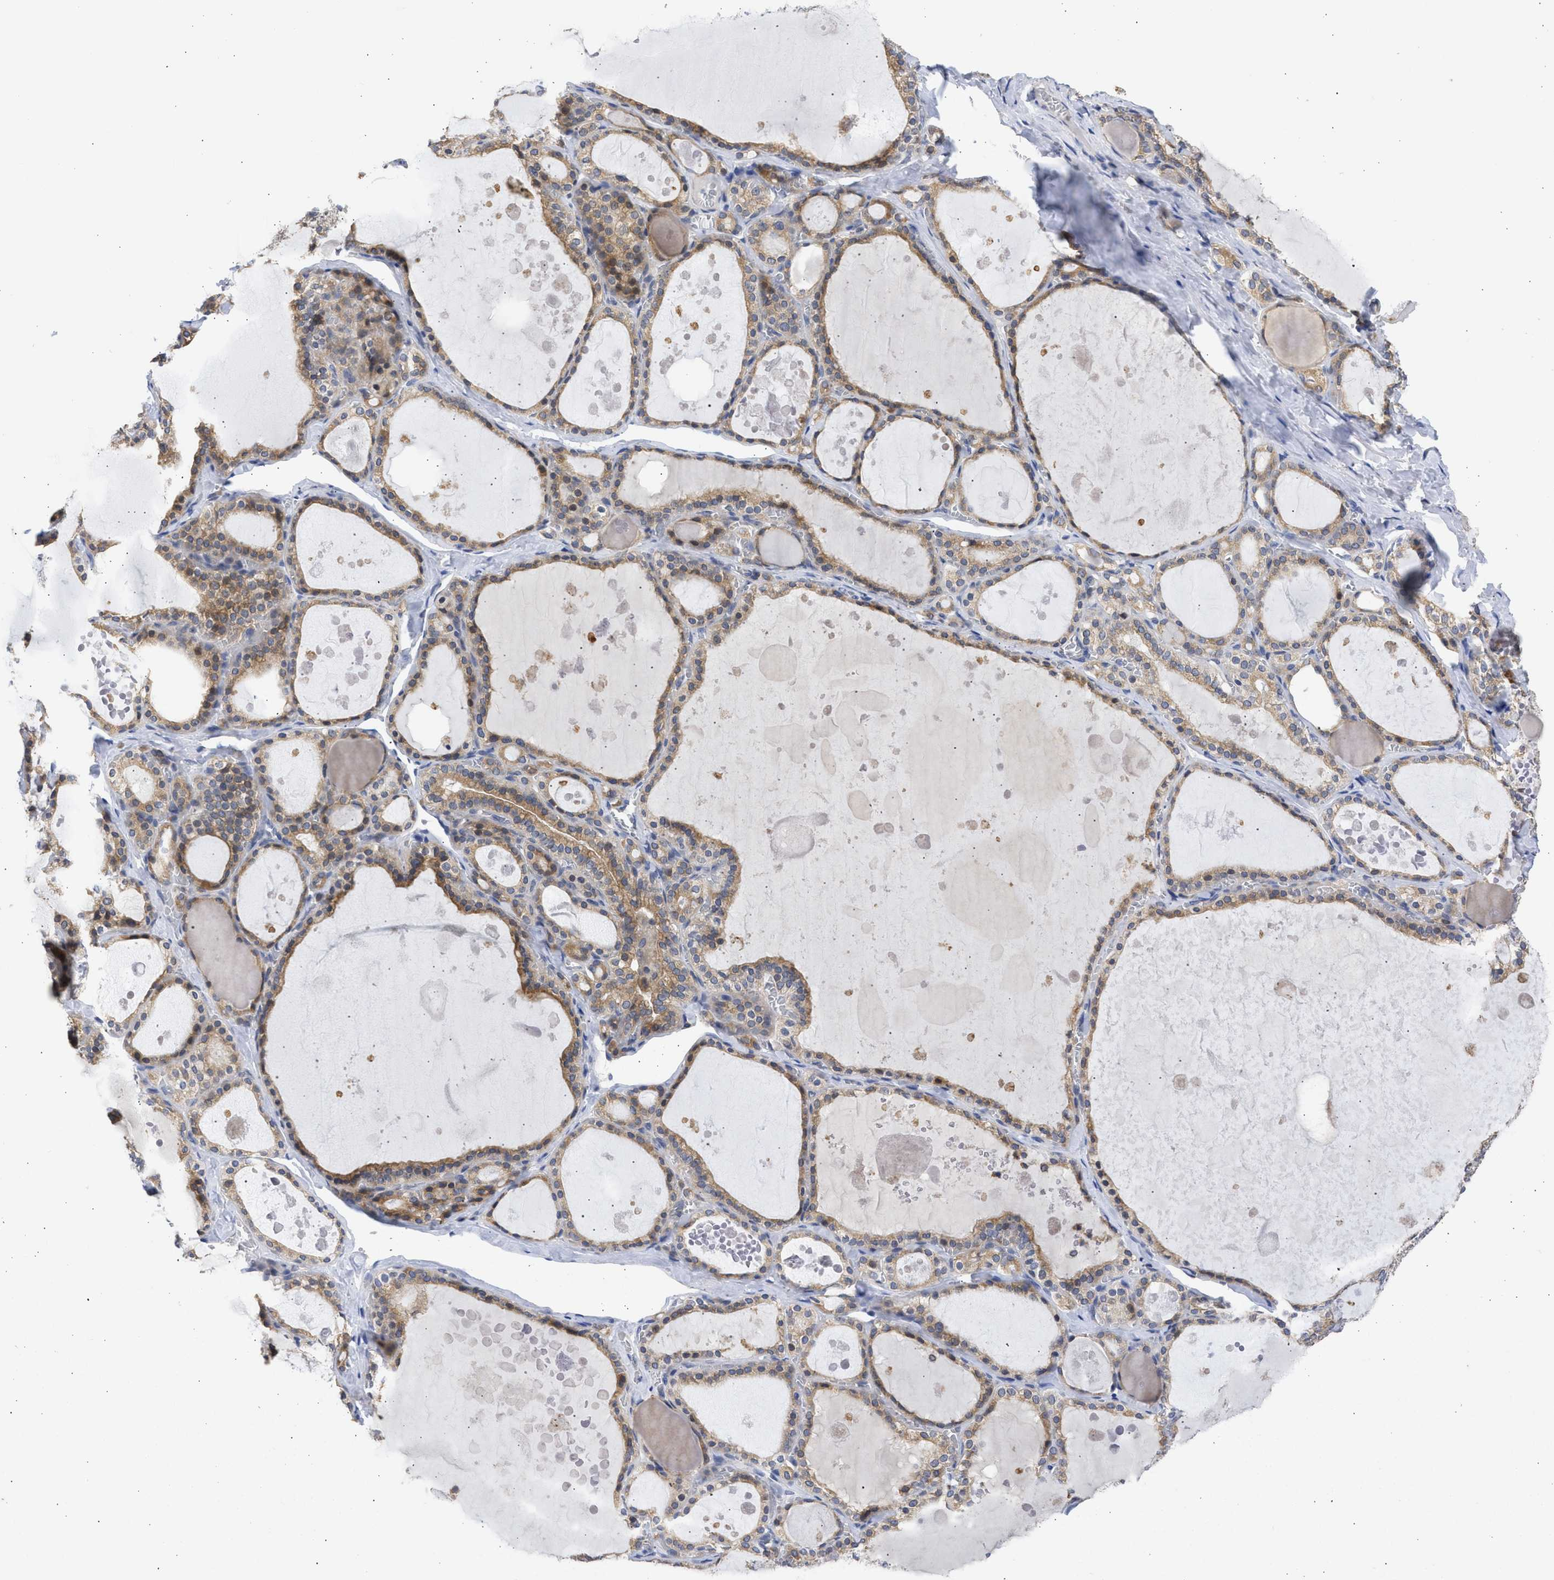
{"staining": {"intensity": "moderate", "quantity": ">75%", "location": "cytoplasmic/membranous"}, "tissue": "thyroid gland", "cell_type": "Glandular cells", "image_type": "normal", "snomed": [{"axis": "morphology", "description": "Normal tissue, NOS"}, {"axis": "topography", "description": "Thyroid gland"}], "caption": "Benign thyroid gland demonstrates moderate cytoplasmic/membranous positivity in approximately >75% of glandular cells.", "gene": "TMED1", "patient": {"sex": "male", "age": 56}}